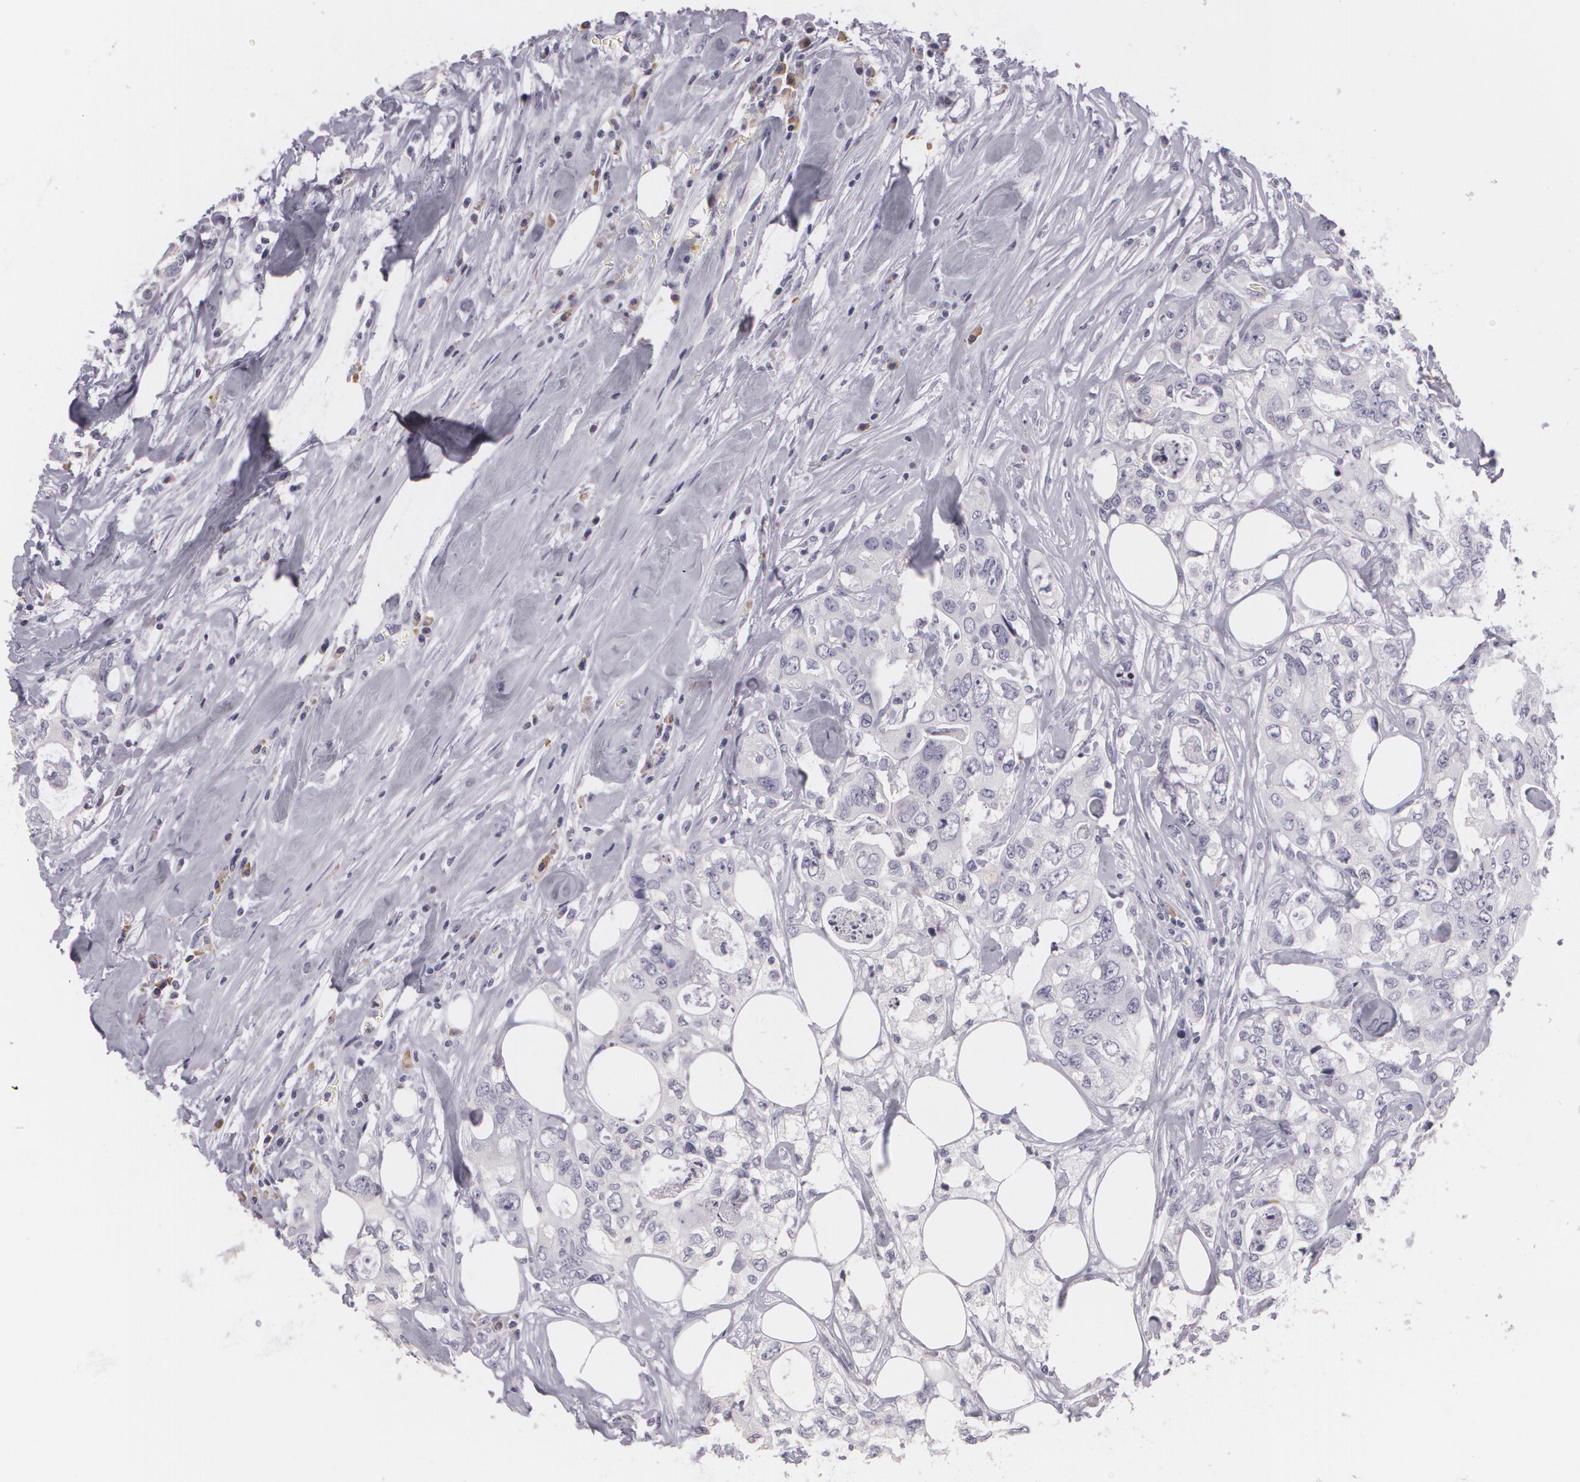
{"staining": {"intensity": "negative", "quantity": "none", "location": "none"}, "tissue": "colorectal cancer", "cell_type": "Tumor cells", "image_type": "cancer", "snomed": [{"axis": "morphology", "description": "Adenocarcinoma, NOS"}, {"axis": "topography", "description": "Rectum"}], "caption": "Adenocarcinoma (colorectal) was stained to show a protein in brown. There is no significant positivity in tumor cells. Brightfield microscopy of IHC stained with DAB (brown) and hematoxylin (blue), captured at high magnification.", "gene": "MAP2", "patient": {"sex": "female", "age": 57}}